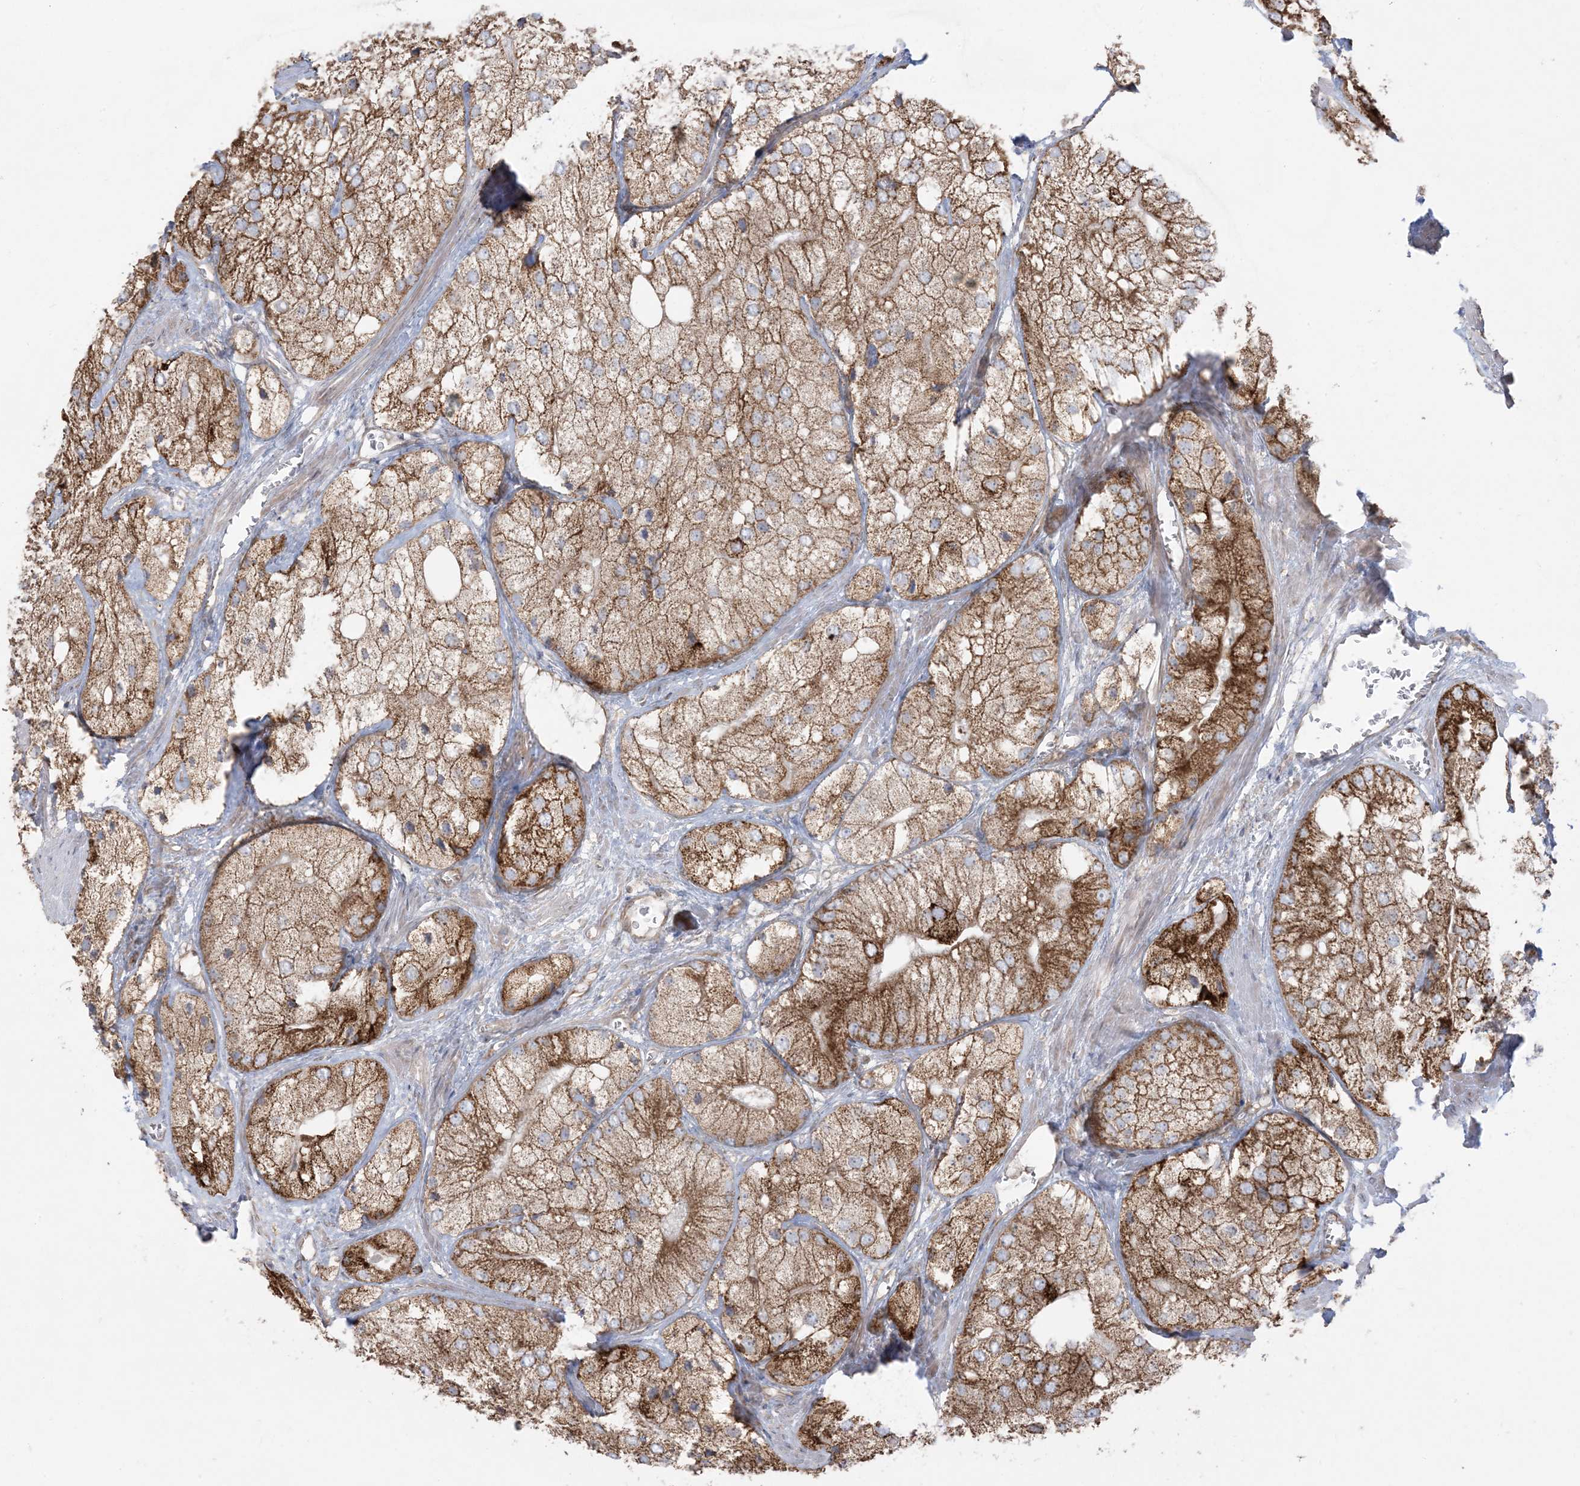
{"staining": {"intensity": "strong", "quantity": ">75%", "location": "cytoplasmic/membranous"}, "tissue": "prostate cancer", "cell_type": "Tumor cells", "image_type": "cancer", "snomed": [{"axis": "morphology", "description": "Adenocarcinoma, Low grade"}, {"axis": "topography", "description": "Prostate"}], "caption": "IHC of human prostate adenocarcinoma (low-grade) shows high levels of strong cytoplasmic/membranous positivity in approximately >75% of tumor cells.", "gene": "UBXN4", "patient": {"sex": "male", "age": 69}}